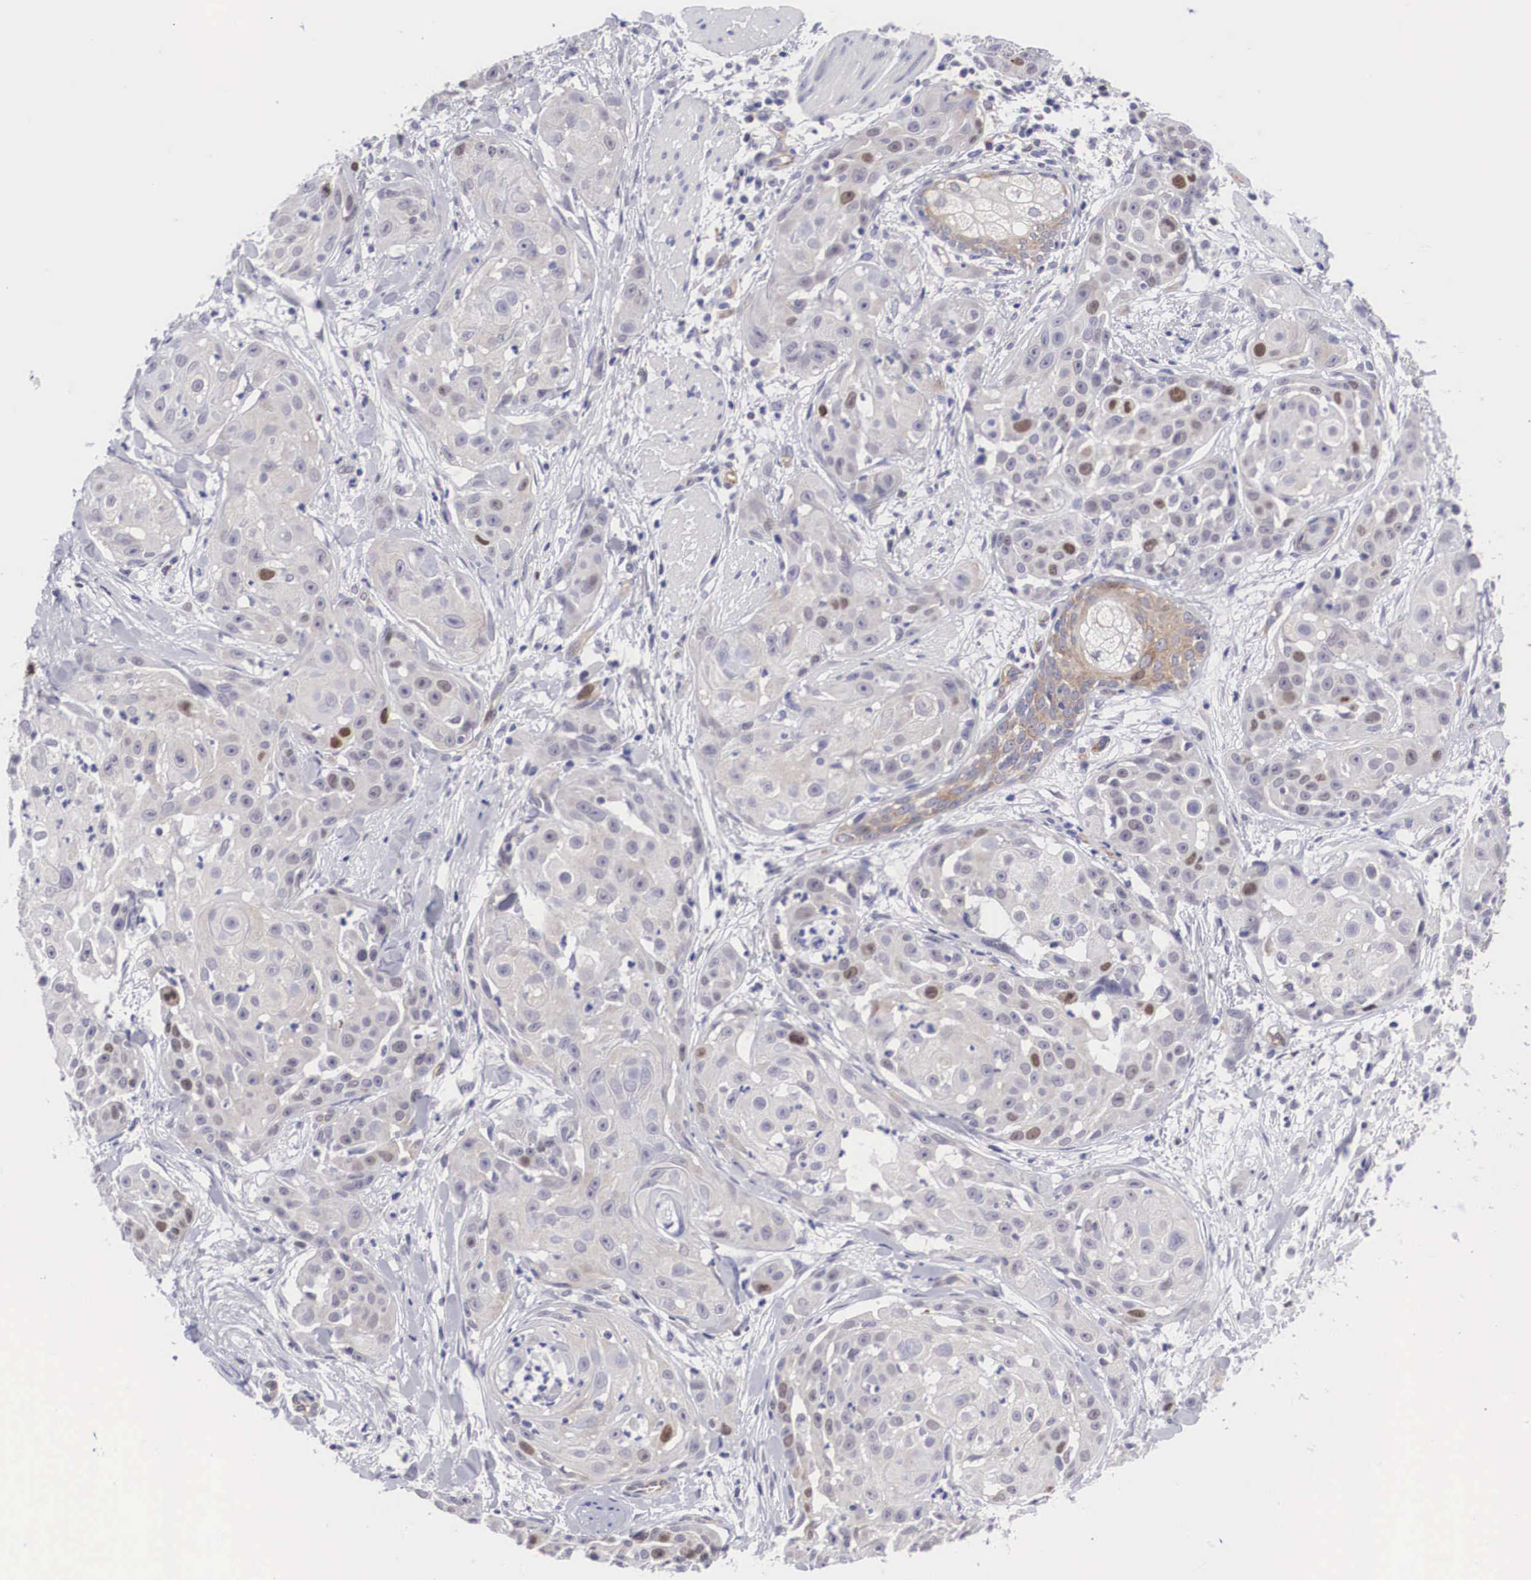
{"staining": {"intensity": "weak", "quantity": "25%-75%", "location": "cytoplasmic/membranous,nuclear"}, "tissue": "skin cancer", "cell_type": "Tumor cells", "image_type": "cancer", "snomed": [{"axis": "morphology", "description": "Squamous cell carcinoma, NOS"}, {"axis": "topography", "description": "Skin"}], "caption": "Brown immunohistochemical staining in skin cancer (squamous cell carcinoma) displays weak cytoplasmic/membranous and nuclear expression in approximately 25%-75% of tumor cells.", "gene": "MAST4", "patient": {"sex": "female", "age": 57}}